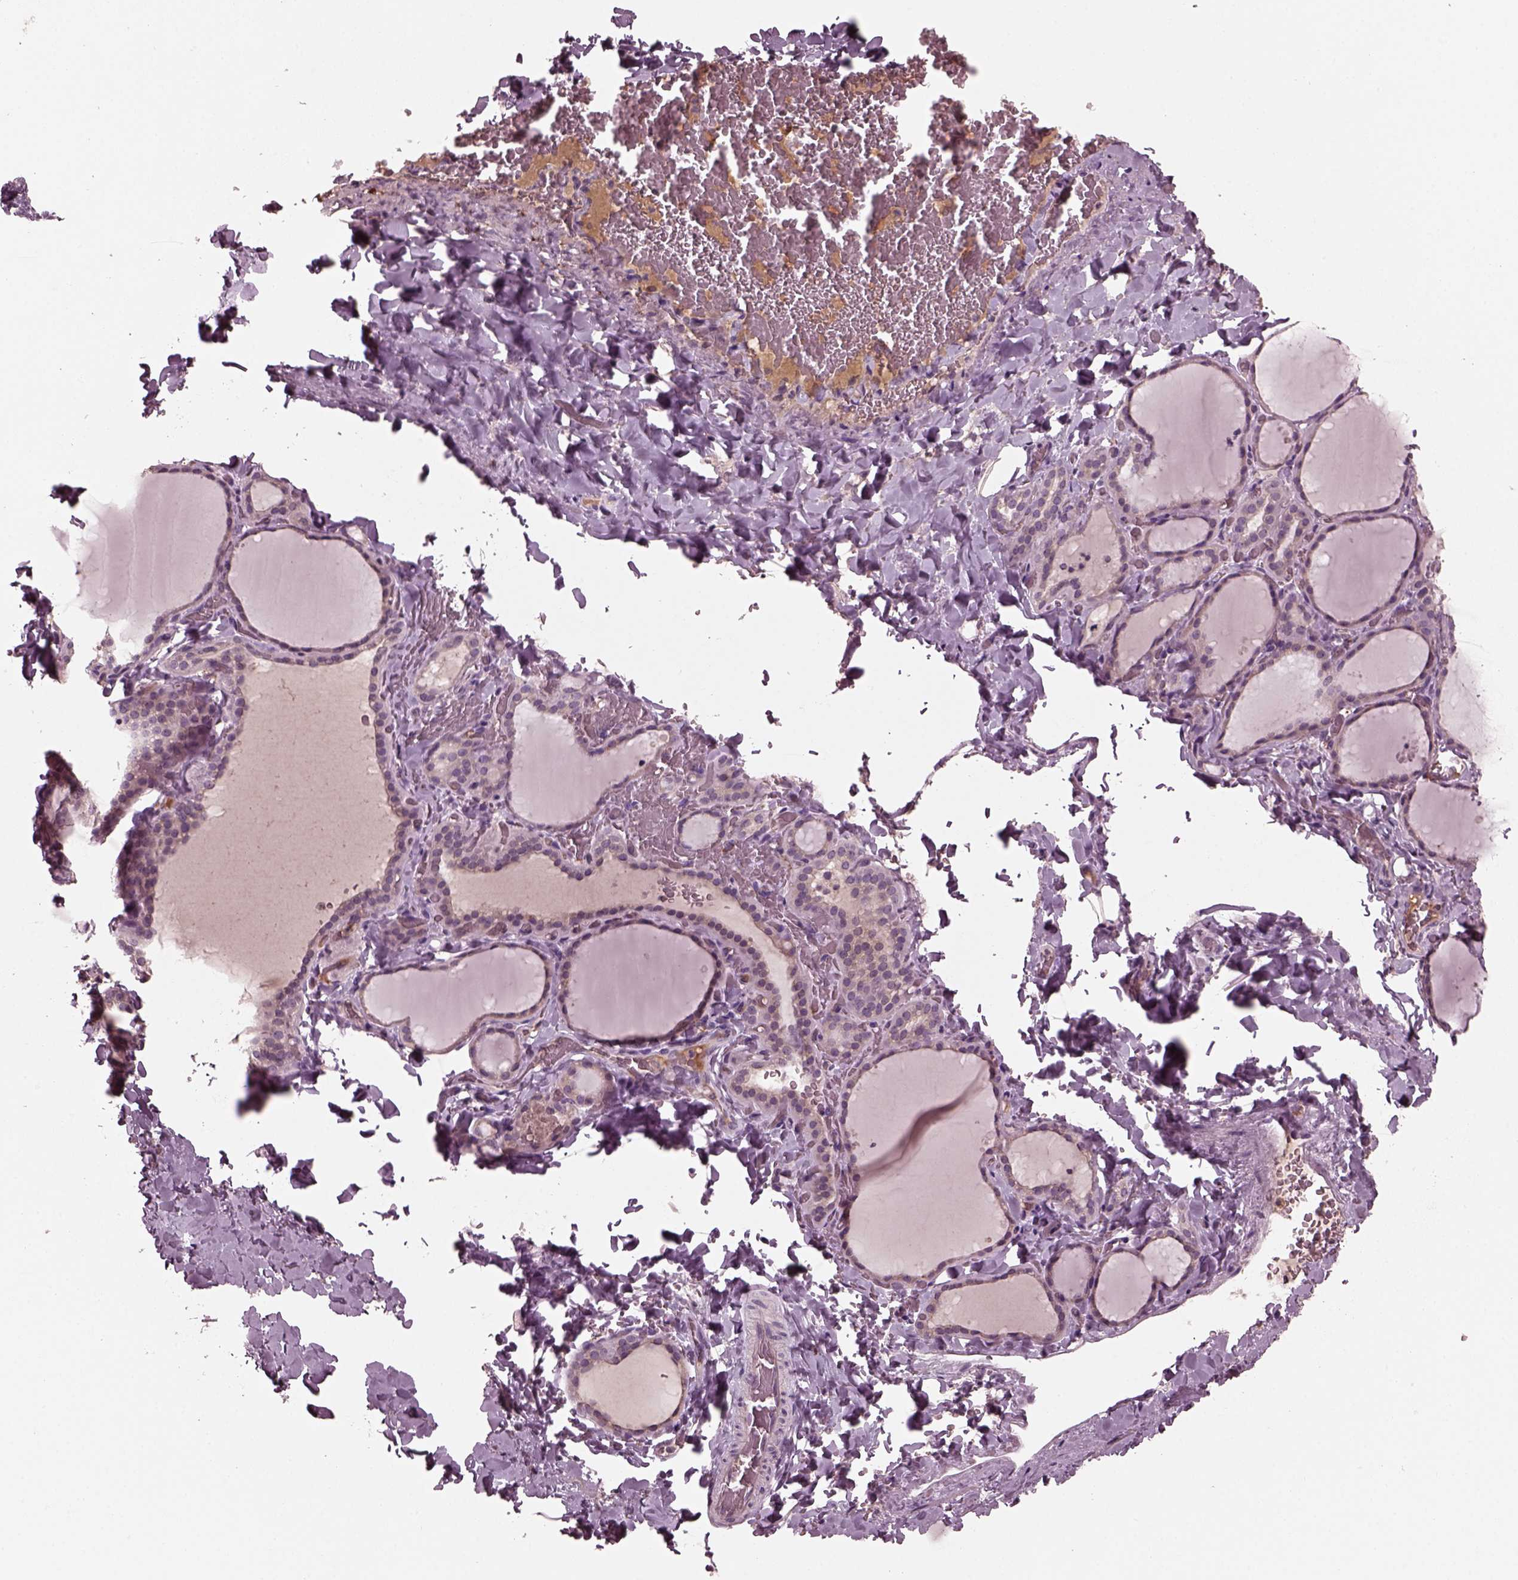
{"staining": {"intensity": "weak", "quantity": "<25%", "location": "cytoplasmic/membranous"}, "tissue": "thyroid gland", "cell_type": "Glandular cells", "image_type": "normal", "snomed": [{"axis": "morphology", "description": "Normal tissue, NOS"}, {"axis": "topography", "description": "Thyroid gland"}], "caption": "Glandular cells are negative for protein expression in benign human thyroid gland. (Brightfield microscopy of DAB immunohistochemistry (IHC) at high magnification).", "gene": "PORCN", "patient": {"sex": "female", "age": 22}}